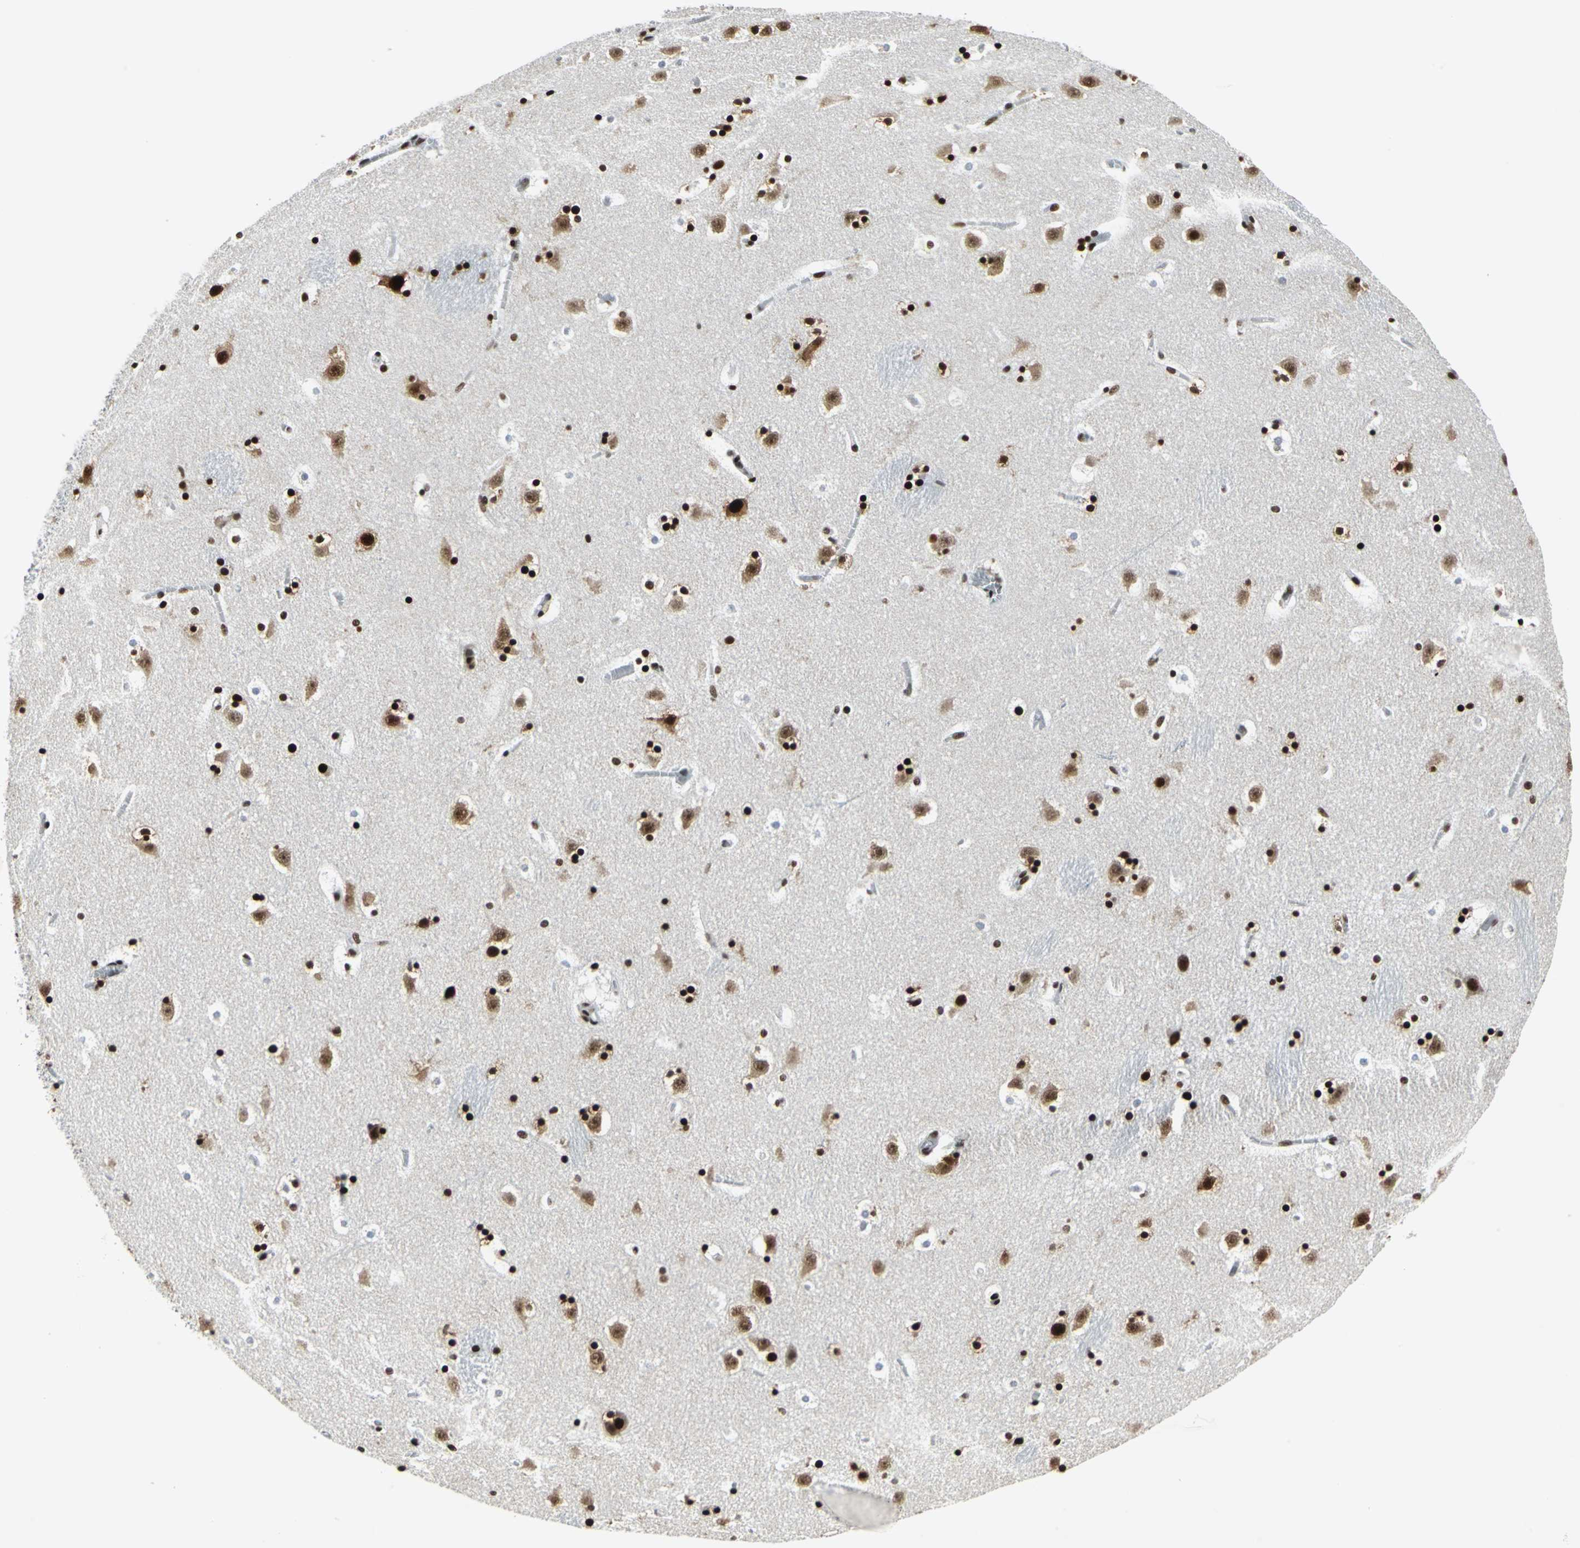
{"staining": {"intensity": "strong", "quantity": ">75%", "location": "nuclear"}, "tissue": "caudate", "cell_type": "Glial cells", "image_type": "normal", "snomed": [{"axis": "morphology", "description": "Normal tissue, NOS"}, {"axis": "topography", "description": "Lateral ventricle wall"}], "caption": "Caudate was stained to show a protein in brown. There is high levels of strong nuclear staining in about >75% of glial cells.", "gene": "HDAC2", "patient": {"sex": "male", "age": 45}}